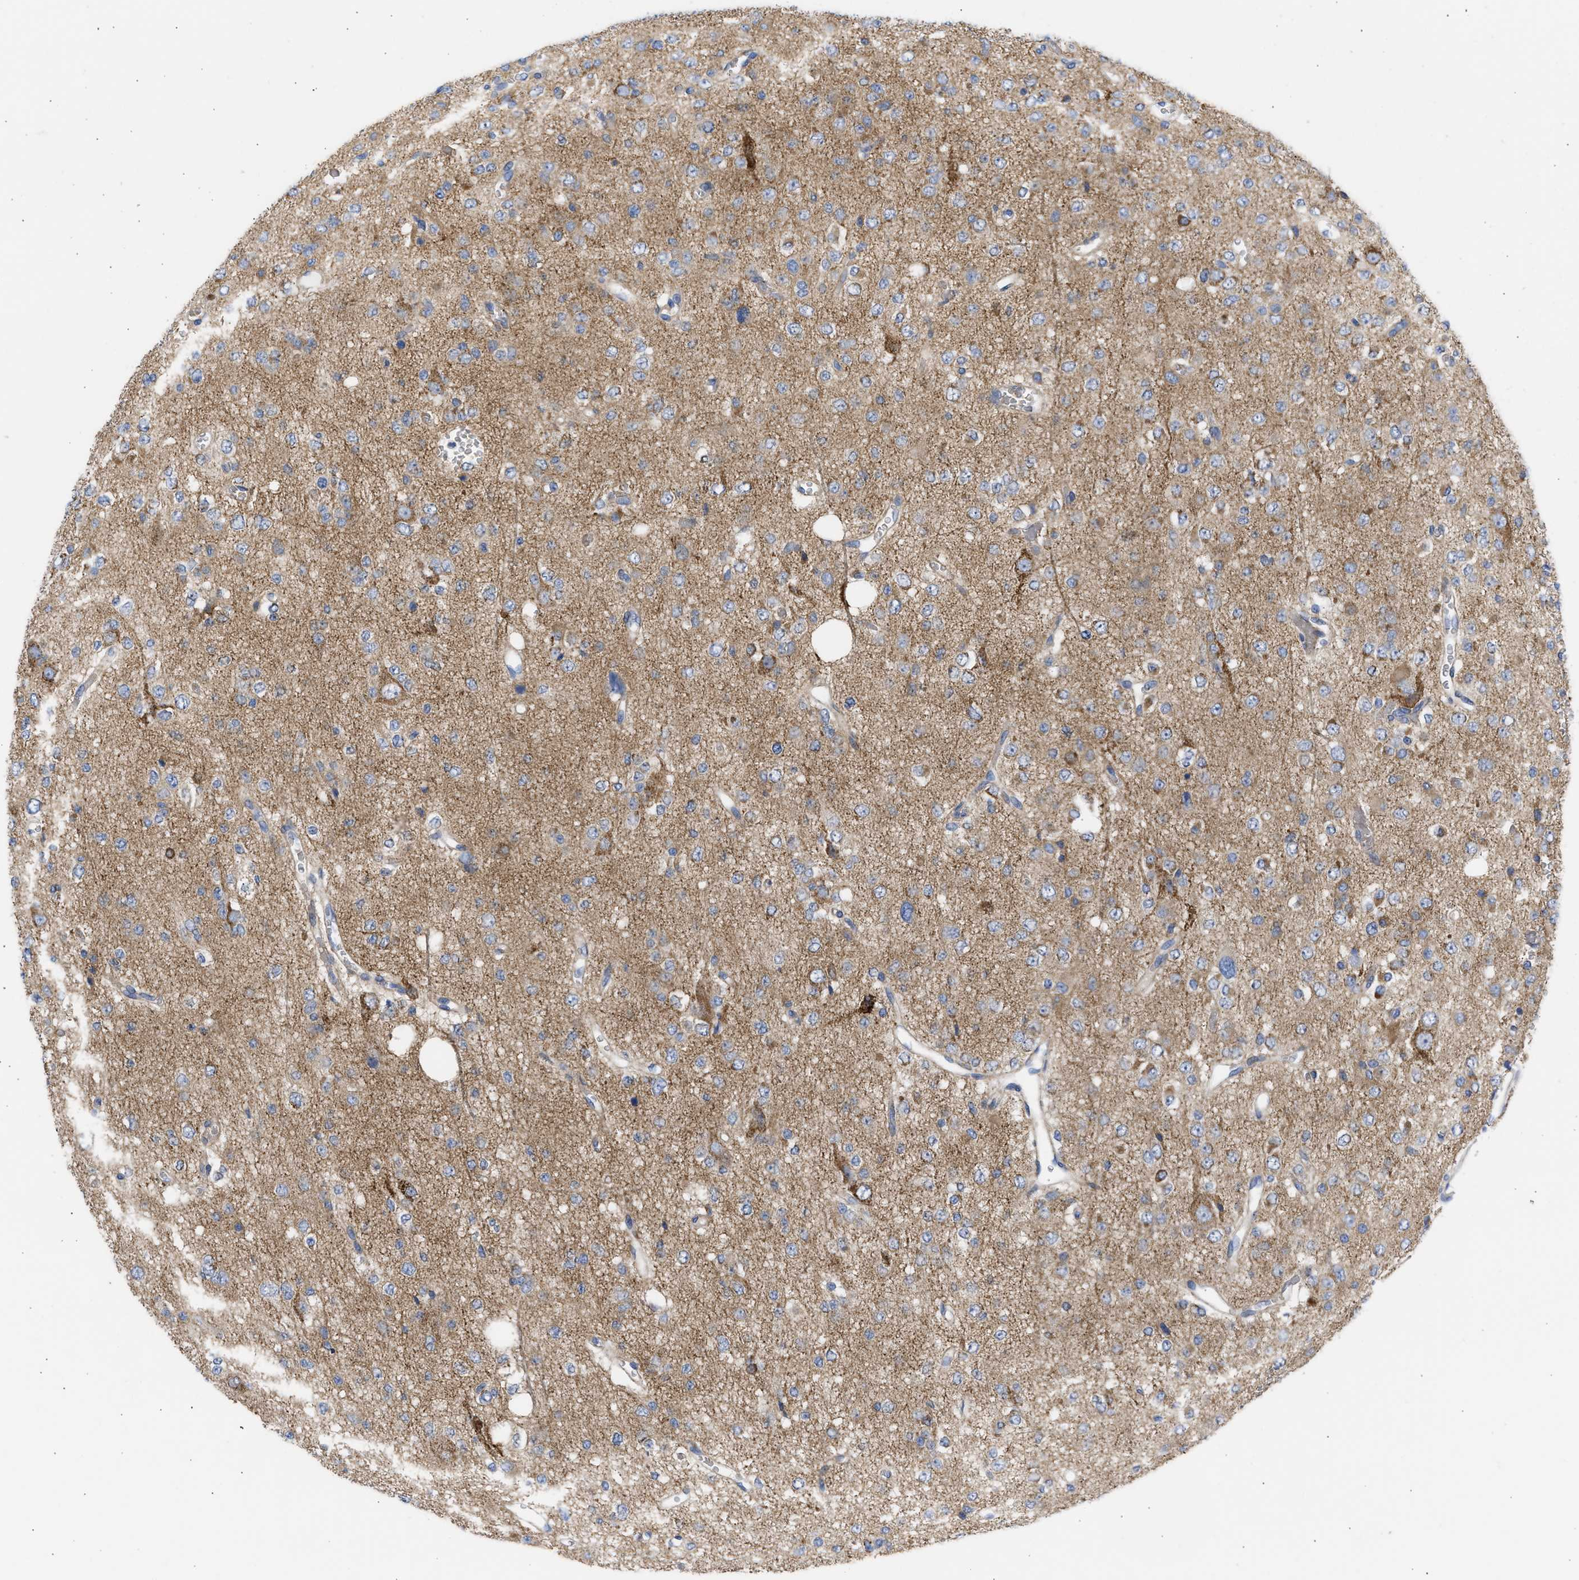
{"staining": {"intensity": "strong", "quantity": "<25%", "location": "cytoplasmic/membranous"}, "tissue": "glioma", "cell_type": "Tumor cells", "image_type": "cancer", "snomed": [{"axis": "morphology", "description": "Glioma, malignant, Low grade"}, {"axis": "topography", "description": "Brain"}], "caption": "Strong cytoplasmic/membranous expression for a protein is present in about <25% of tumor cells of glioma using immunohistochemistry (IHC).", "gene": "BTG3", "patient": {"sex": "male", "age": 38}}